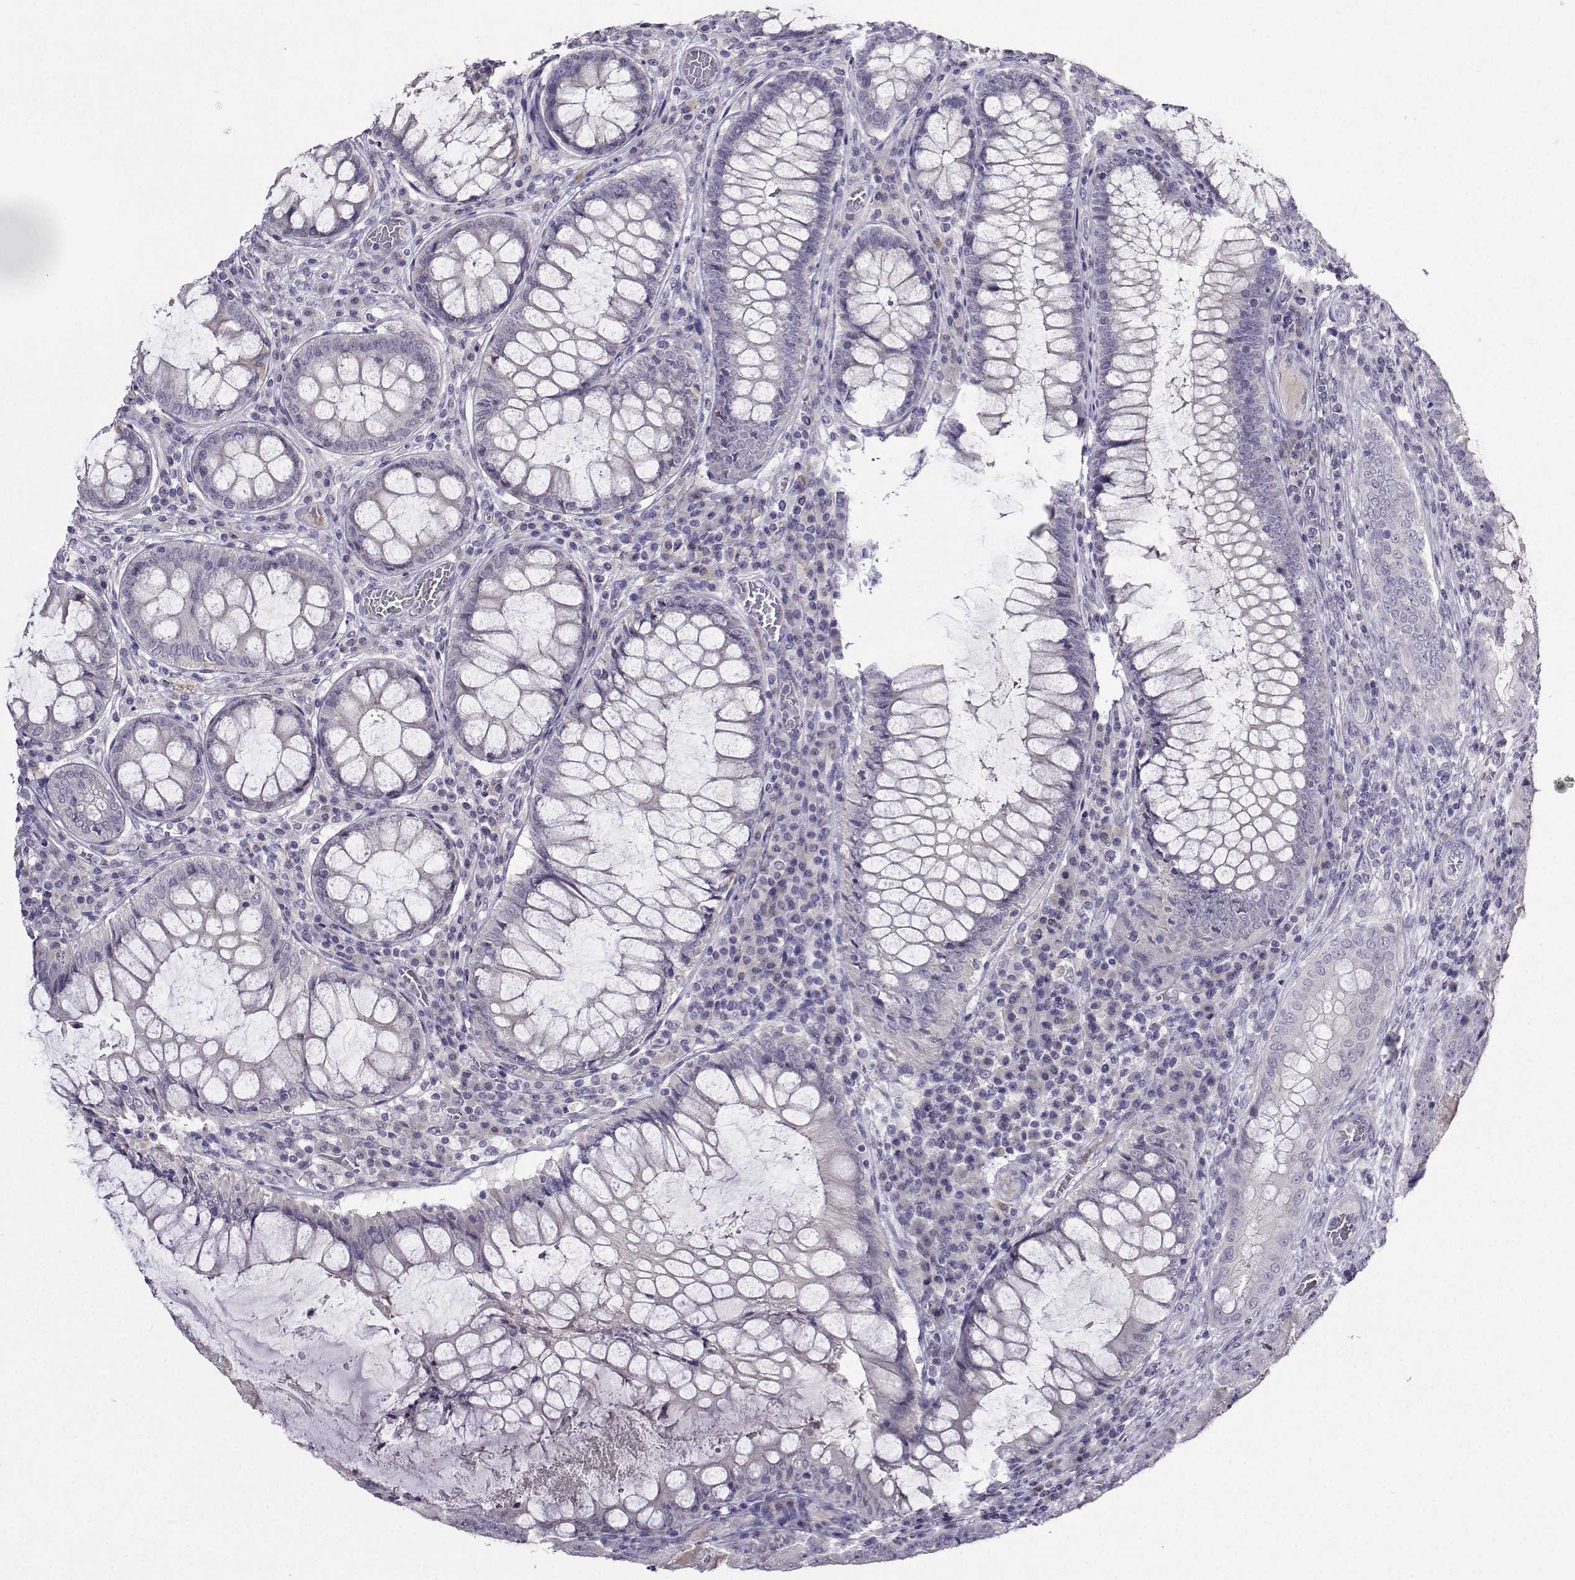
{"staining": {"intensity": "negative", "quantity": "none", "location": "none"}, "tissue": "colorectal cancer", "cell_type": "Tumor cells", "image_type": "cancer", "snomed": [{"axis": "morphology", "description": "Adenocarcinoma, NOS"}, {"axis": "topography", "description": "Colon"}], "caption": "Immunohistochemical staining of adenocarcinoma (colorectal) exhibits no significant expression in tumor cells. Nuclei are stained in blue.", "gene": "CRYBB1", "patient": {"sex": "female", "age": 86}}